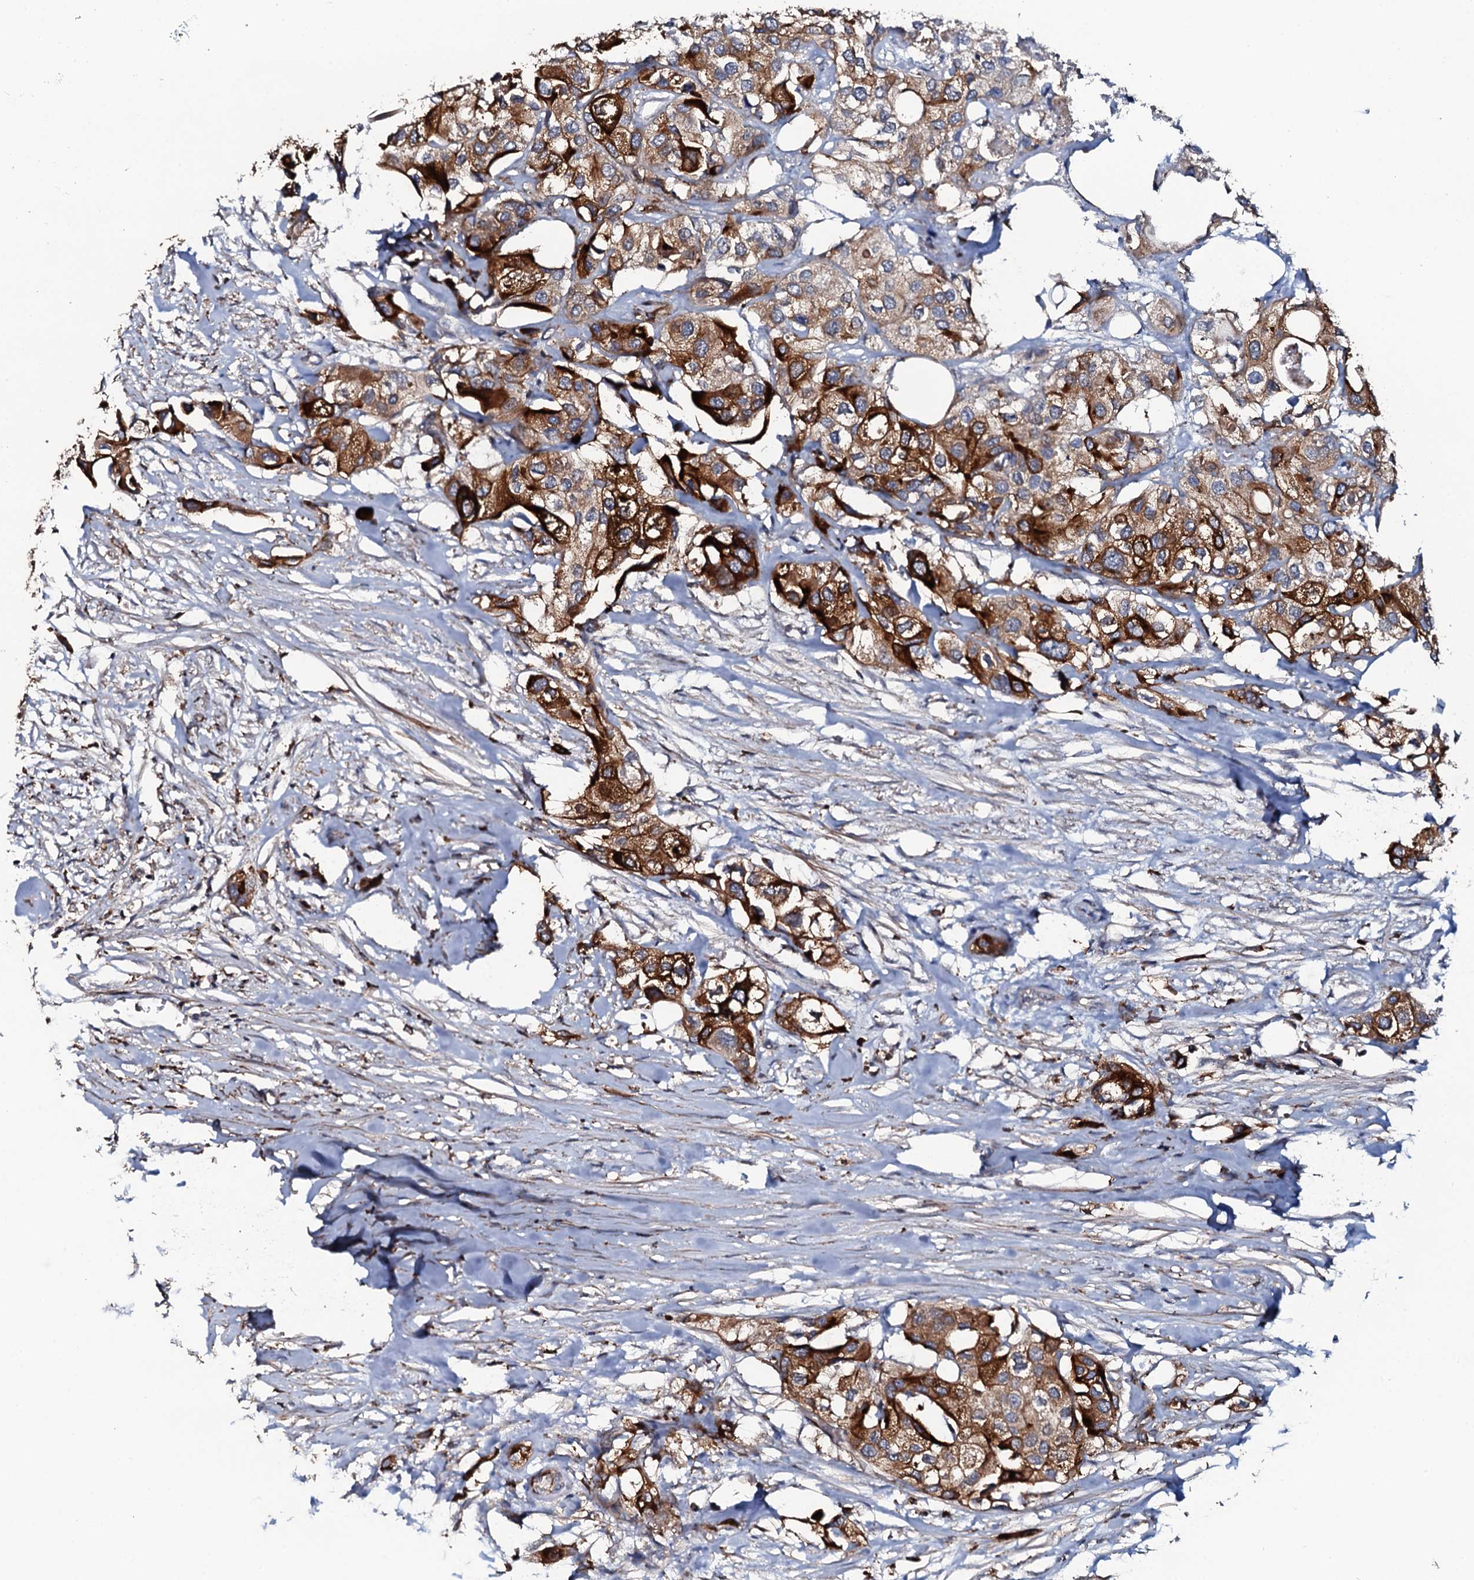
{"staining": {"intensity": "strong", "quantity": "25%-75%", "location": "cytoplasmic/membranous"}, "tissue": "urothelial cancer", "cell_type": "Tumor cells", "image_type": "cancer", "snomed": [{"axis": "morphology", "description": "Urothelial carcinoma, High grade"}, {"axis": "topography", "description": "Urinary bladder"}], "caption": "Urothelial cancer stained for a protein (brown) displays strong cytoplasmic/membranous positive staining in approximately 25%-75% of tumor cells.", "gene": "VAMP8", "patient": {"sex": "male", "age": 64}}